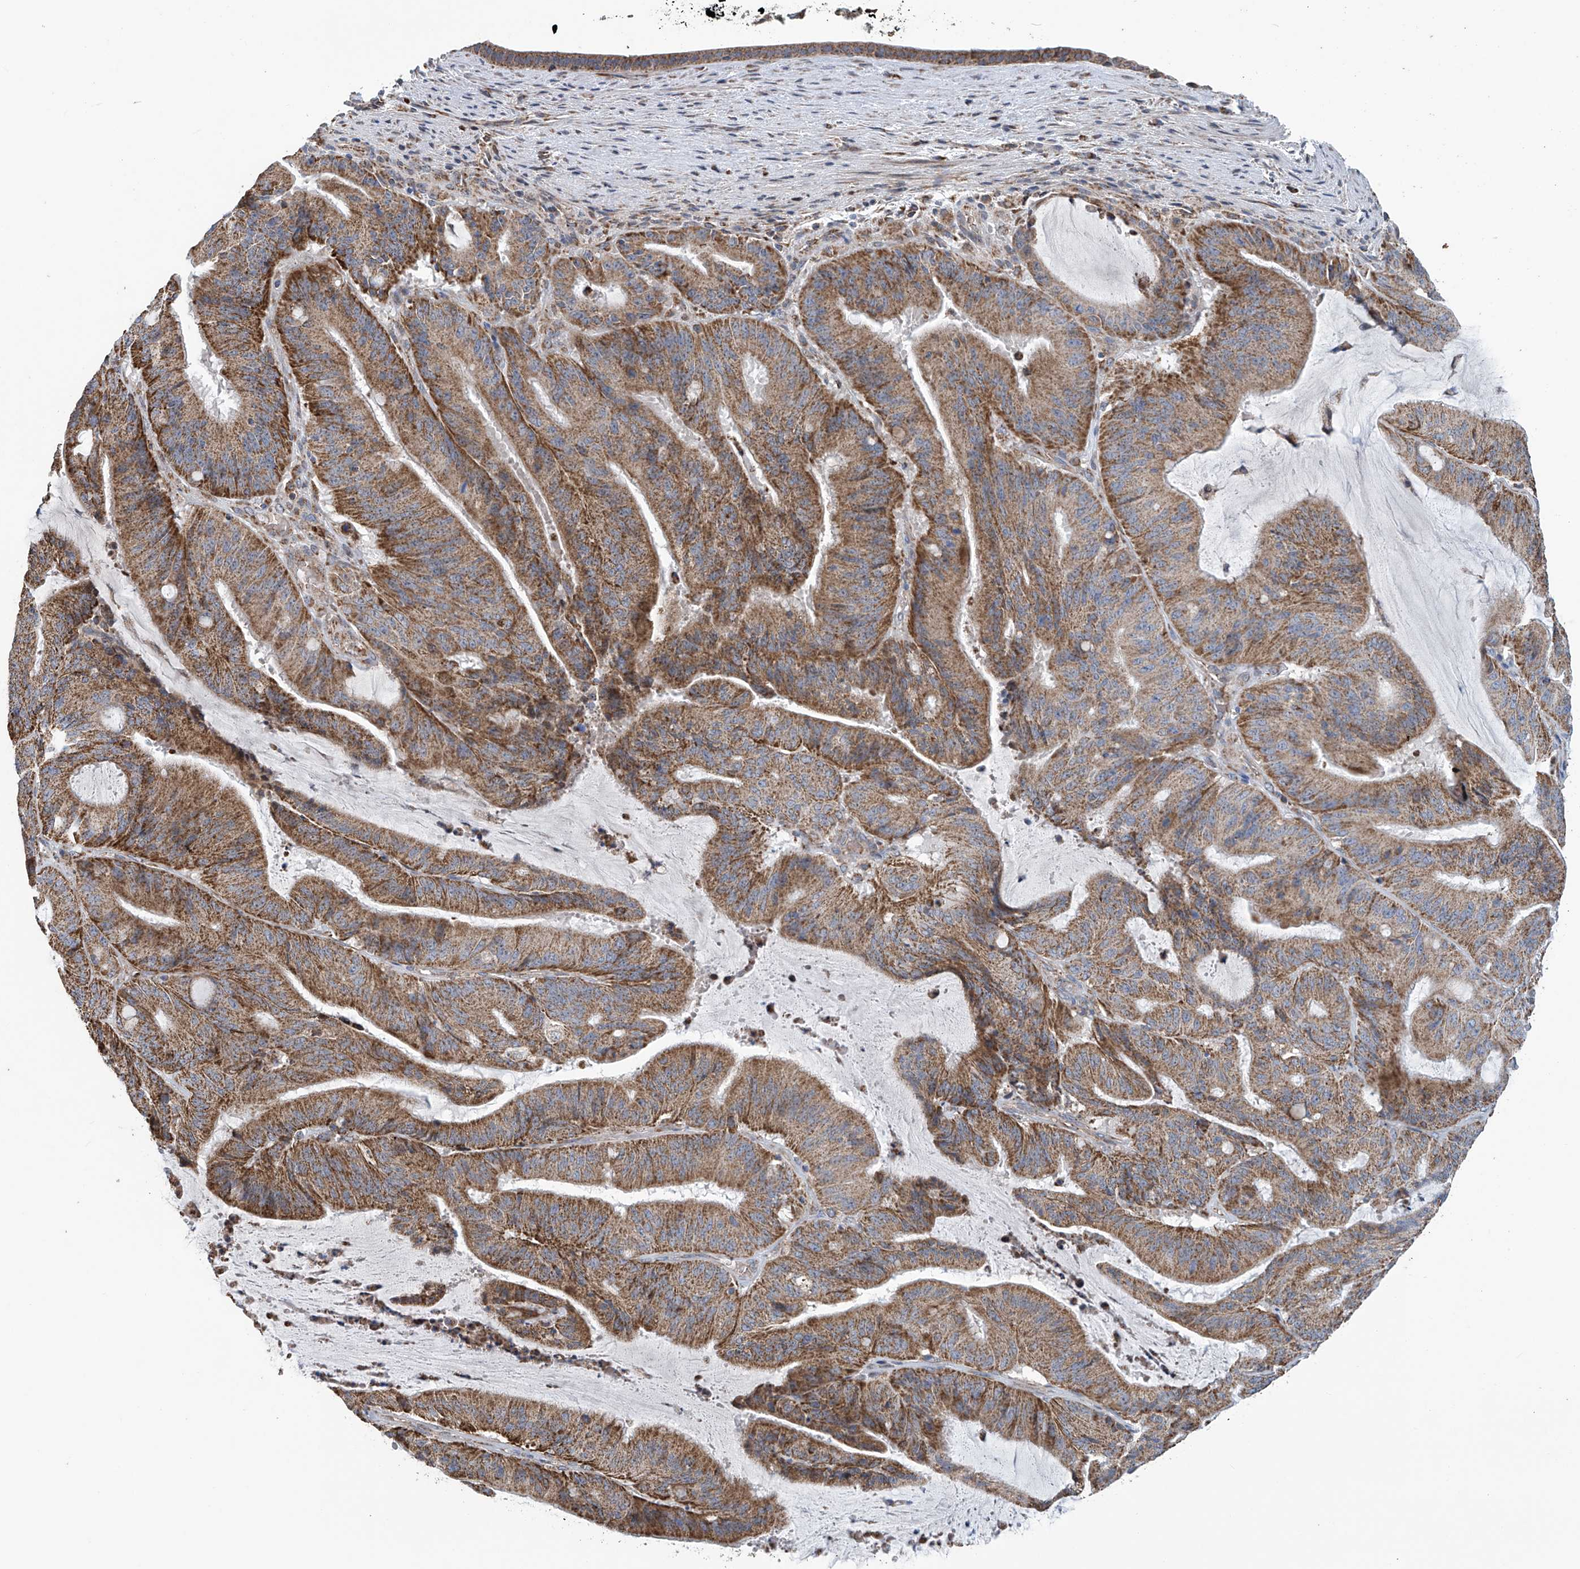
{"staining": {"intensity": "moderate", "quantity": ">75%", "location": "cytoplasmic/membranous"}, "tissue": "liver cancer", "cell_type": "Tumor cells", "image_type": "cancer", "snomed": [{"axis": "morphology", "description": "Normal tissue, NOS"}, {"axis": "morphology", "description": "Cholangiocarcinoma"}, {"axis": "topography", "description": "Liver"}, {"axis": "topography", "description": "Peripheral nerve tissue"}], "caption": "A brown stain labels moderate cytoplasmic/membranous expression of a protein in human liver cancer (cholangiocarcinoma) tumor cells. Ihc stains the protein of interest in brown and the nuclei are stained blue.", "gene": "COMMD1", "patient": {"sex": "female", "age": 73}}